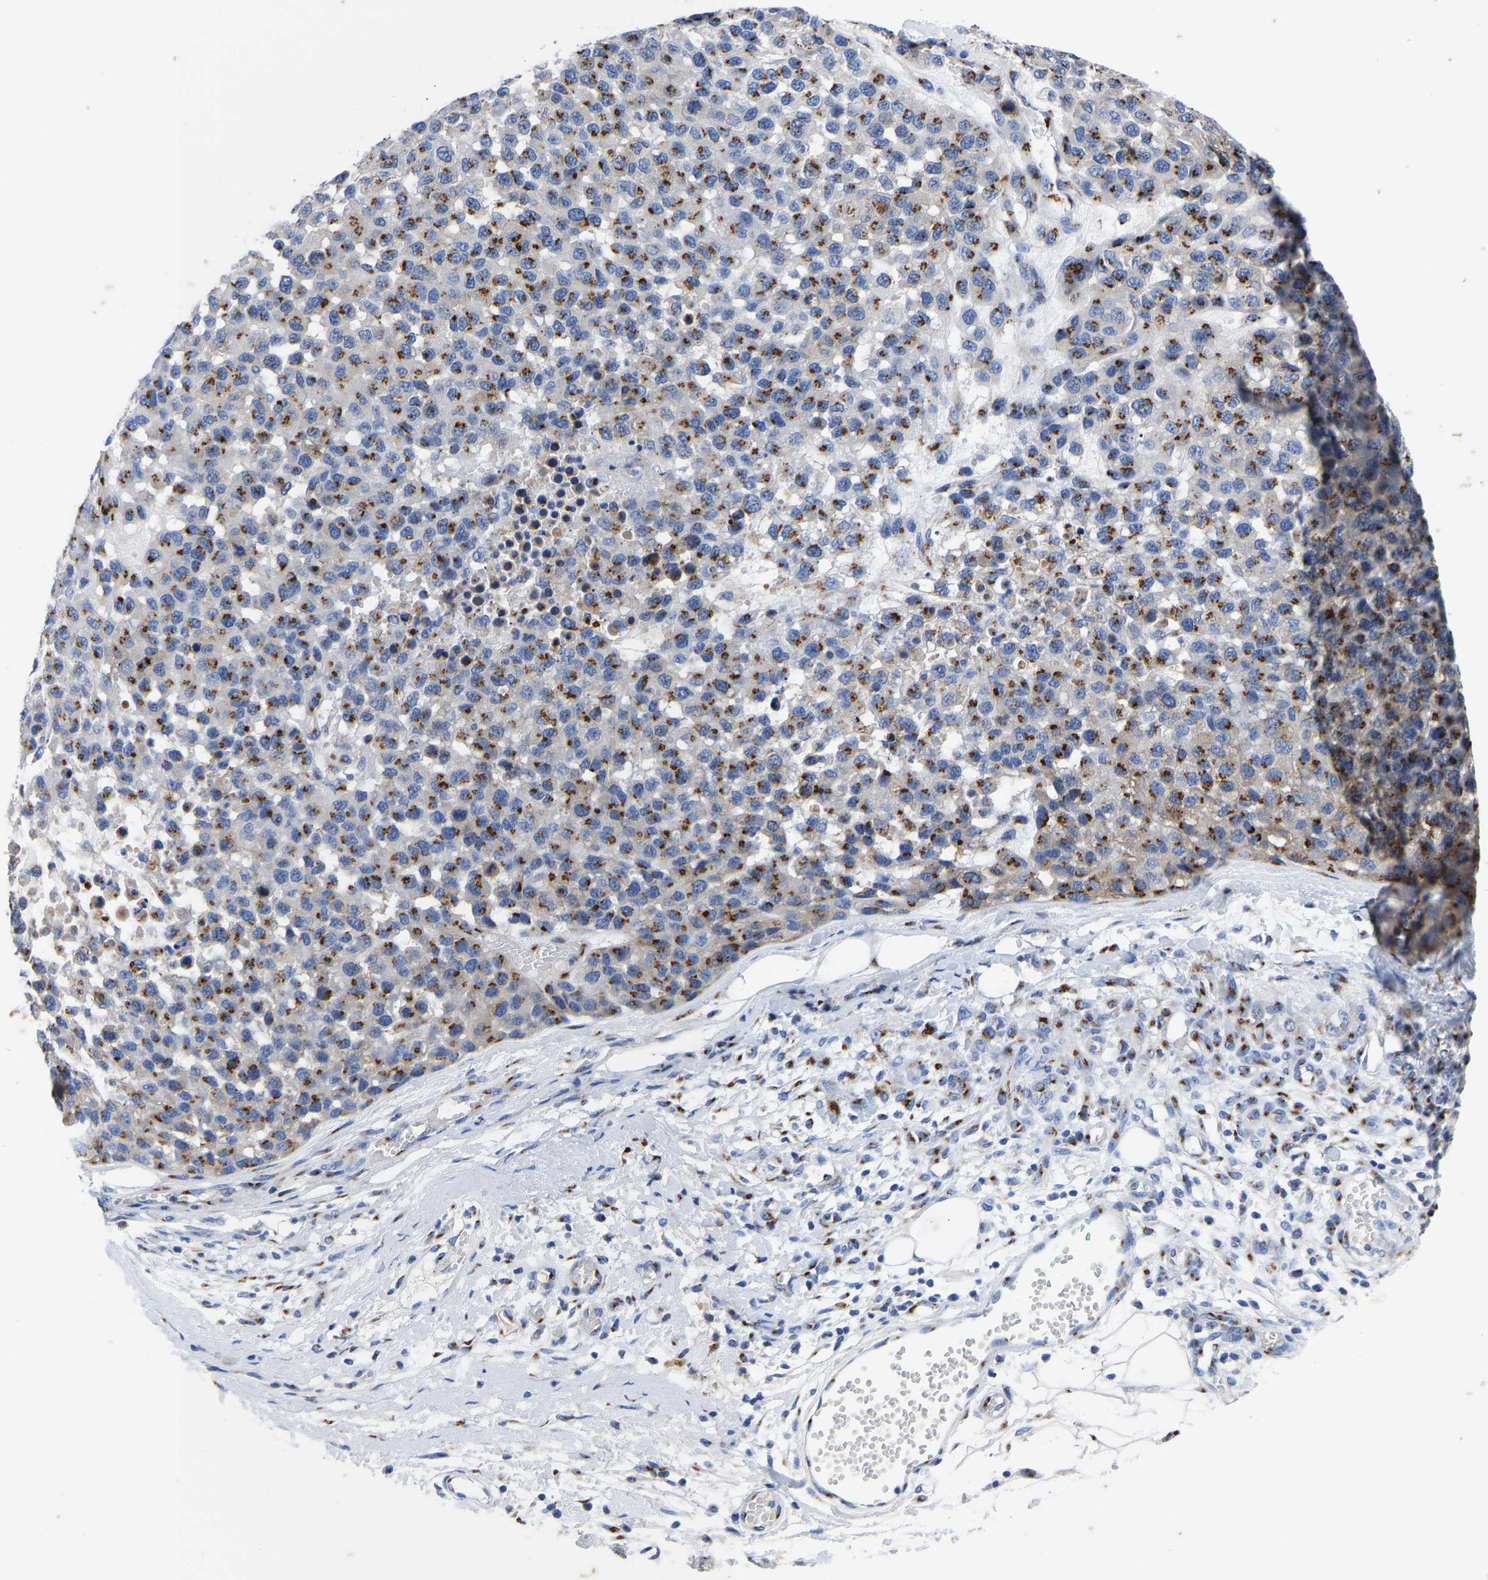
{"staining": {"intensity": "strong", "quantity": ">75%", "location": "cytoplasmic/membranous"}, "tissue": "melanoma", "cell_type": "Tumor cells", "image_type": "cancer", "snomed": [{"axis": "morphology", "description": "Malignant melanoma, NOS"}, {"axis": "topography", "description": "Skin"}], "caption": "The photomicrograph demonstrates staining of melanoma, revealing strong cytoplasmic/membranous protein positivity (brown color) within tumor cells. (DAB (3,3'-diaminobenzidine) IHC, brown staining for protein, blue staining for nuclei).", "gene": "TMEM87A", "patient": {"sex": "male", "age": 62}}